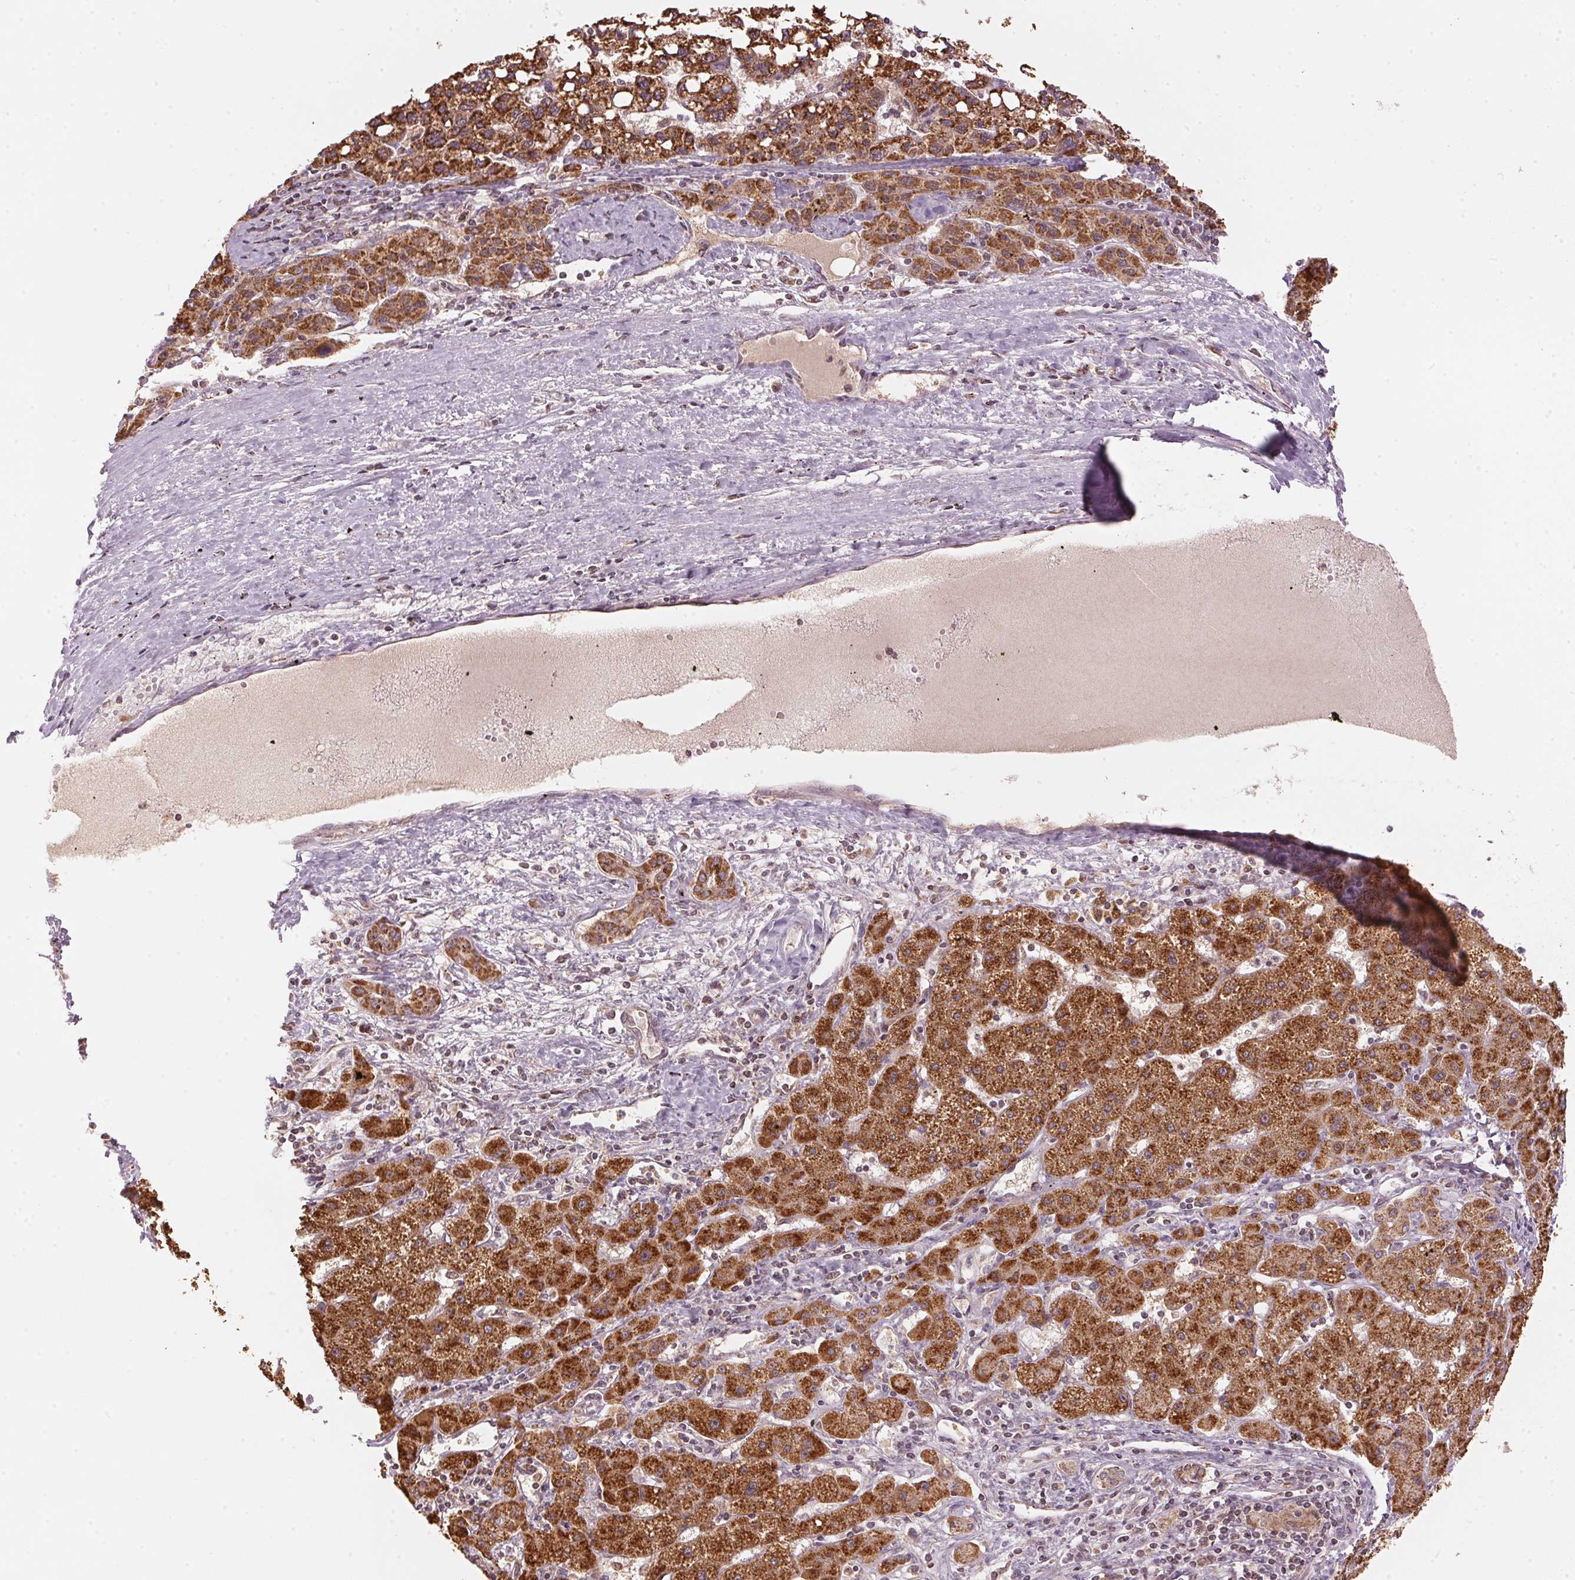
{"staining": {"intensity": "strong", "quantity": ">75%", "location": "cytoplasmic/membranous"}, "tissue": "liver cancer", "cell_type": "Tumor cells", "image_type": "cancer", "snomed": [{"axis": "morphology", "description": "Carcinoma, Hepatocellular, NOS"}, {"axis": "topography", "description": "Liver"}], "caption": "Human liver cancer (hepatocellular carcinoma) stained for a protein (brown) reveals strong cytoplasmic/membranous positive positivity in about >75% of tumor cells.", "gene": "ARHGAP6", "patient": {"sex": "female", "age": 82}}